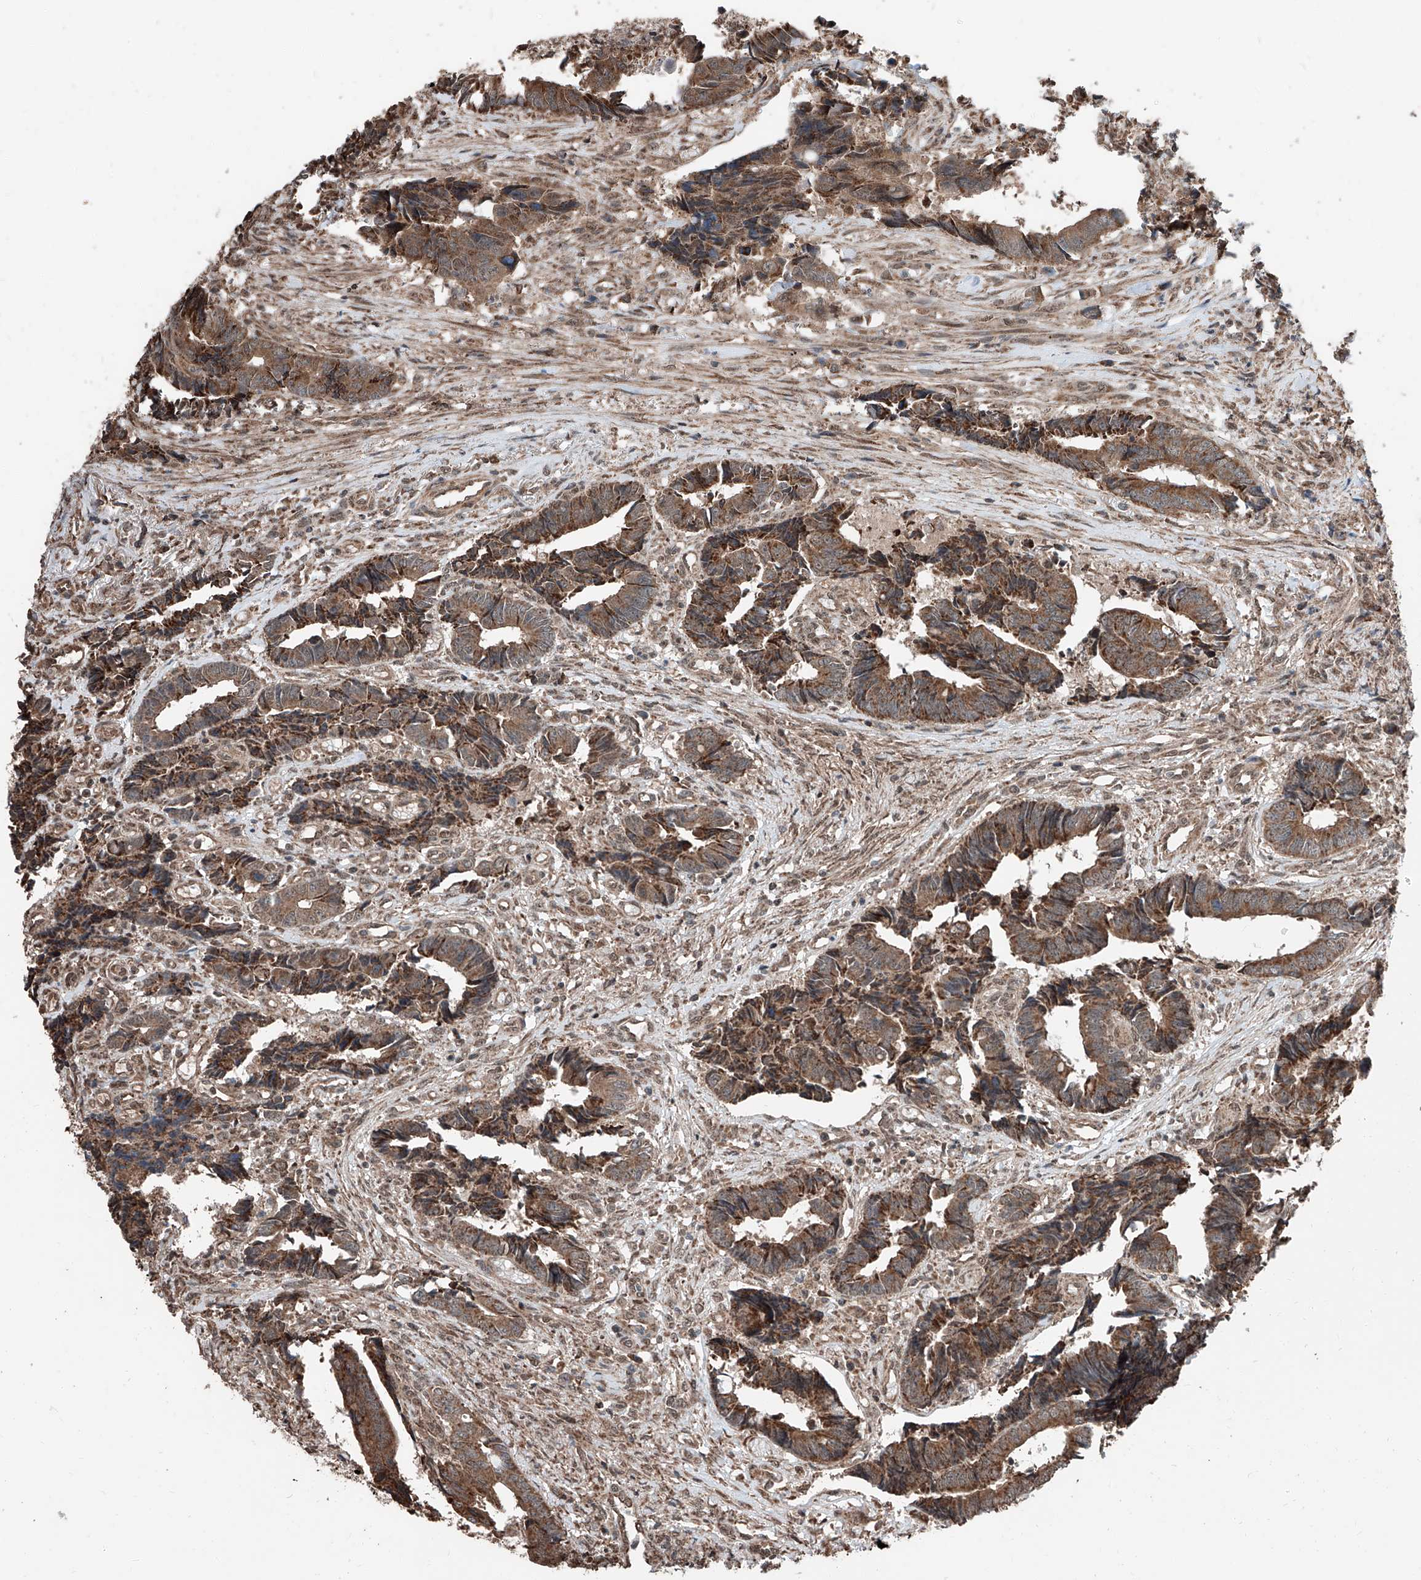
{"staining": {"intensity": "moderate", "quantity": ">75%", "location": "cytoplasmic/membranous"}, "tissue": "colorectal cancer", "cell_type": "Tumor cells", "image_type": "cancer", "snomed": [{"axis": "morphology", "description": "Adenocarcinoma, NOS"}, {"axis": "topography", "description": "Rectum"}], "caption": "This micrograph demonstrates immunohistochemistry staining of human colorectal cancer, with medium moderate cytoplasmic/membranous staining in about >75% of tumor cells.", "gene": "ZNF445", "patient": {"sex": "male", "age": 84}}